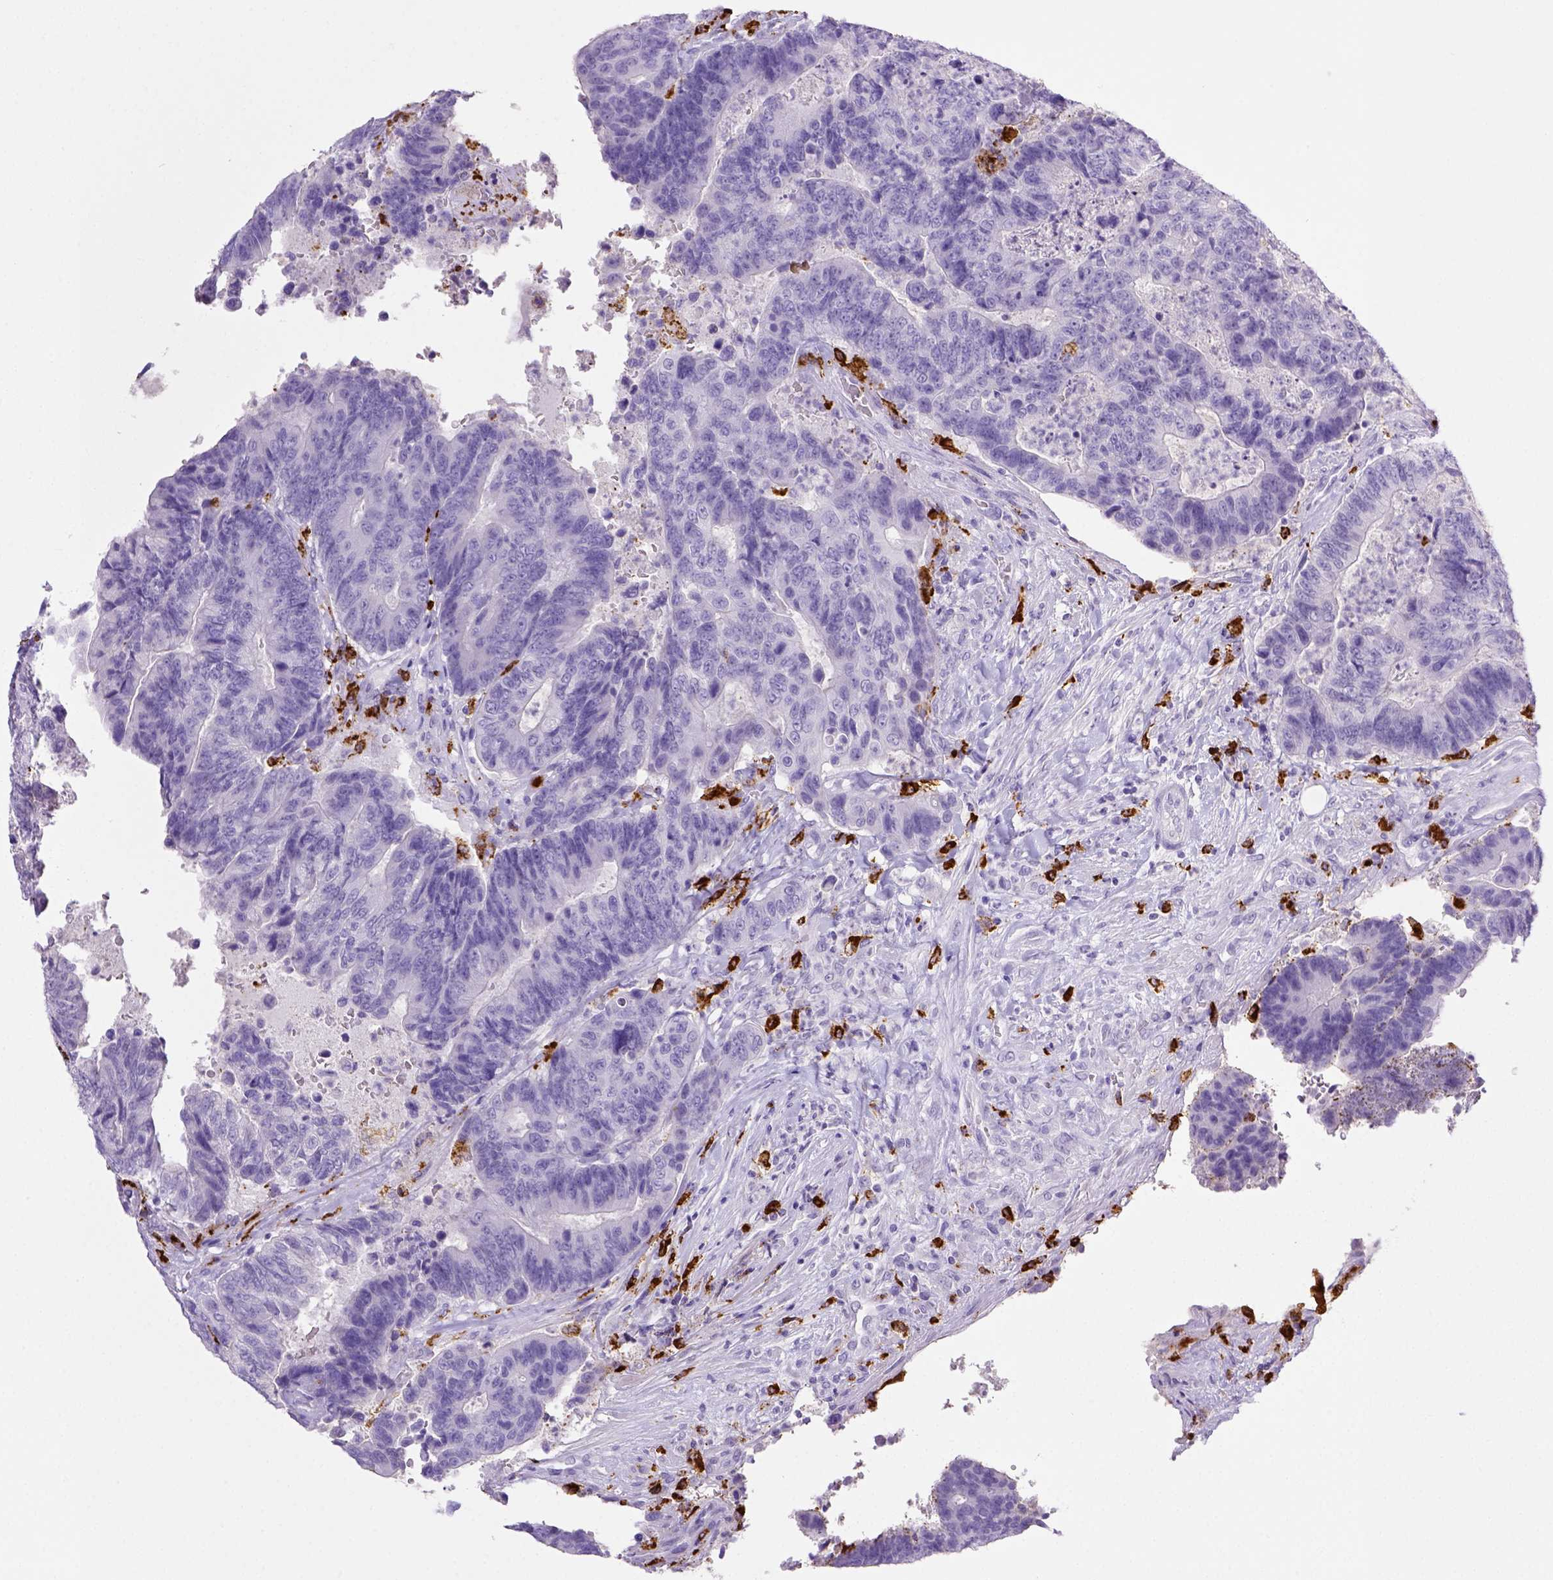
{"staining": {"intensity": "negative", "quantity": "none", "location": "none"}, "tissue": "colorectal cancer", "cell_type": "Tumor cells", "image_type": "cancer", "snomed": [{"axis": "morphology", "description": "Adenocarcinoma, NOS"}, {"axis": "topography", "description": "Colon"}], "caption": "Immunohistochemical staining of human colorectal cancer exhibits no significant positivity in tumor cells.", "gene": "CD68", "patient": {"sex": "female", "age": 48}}